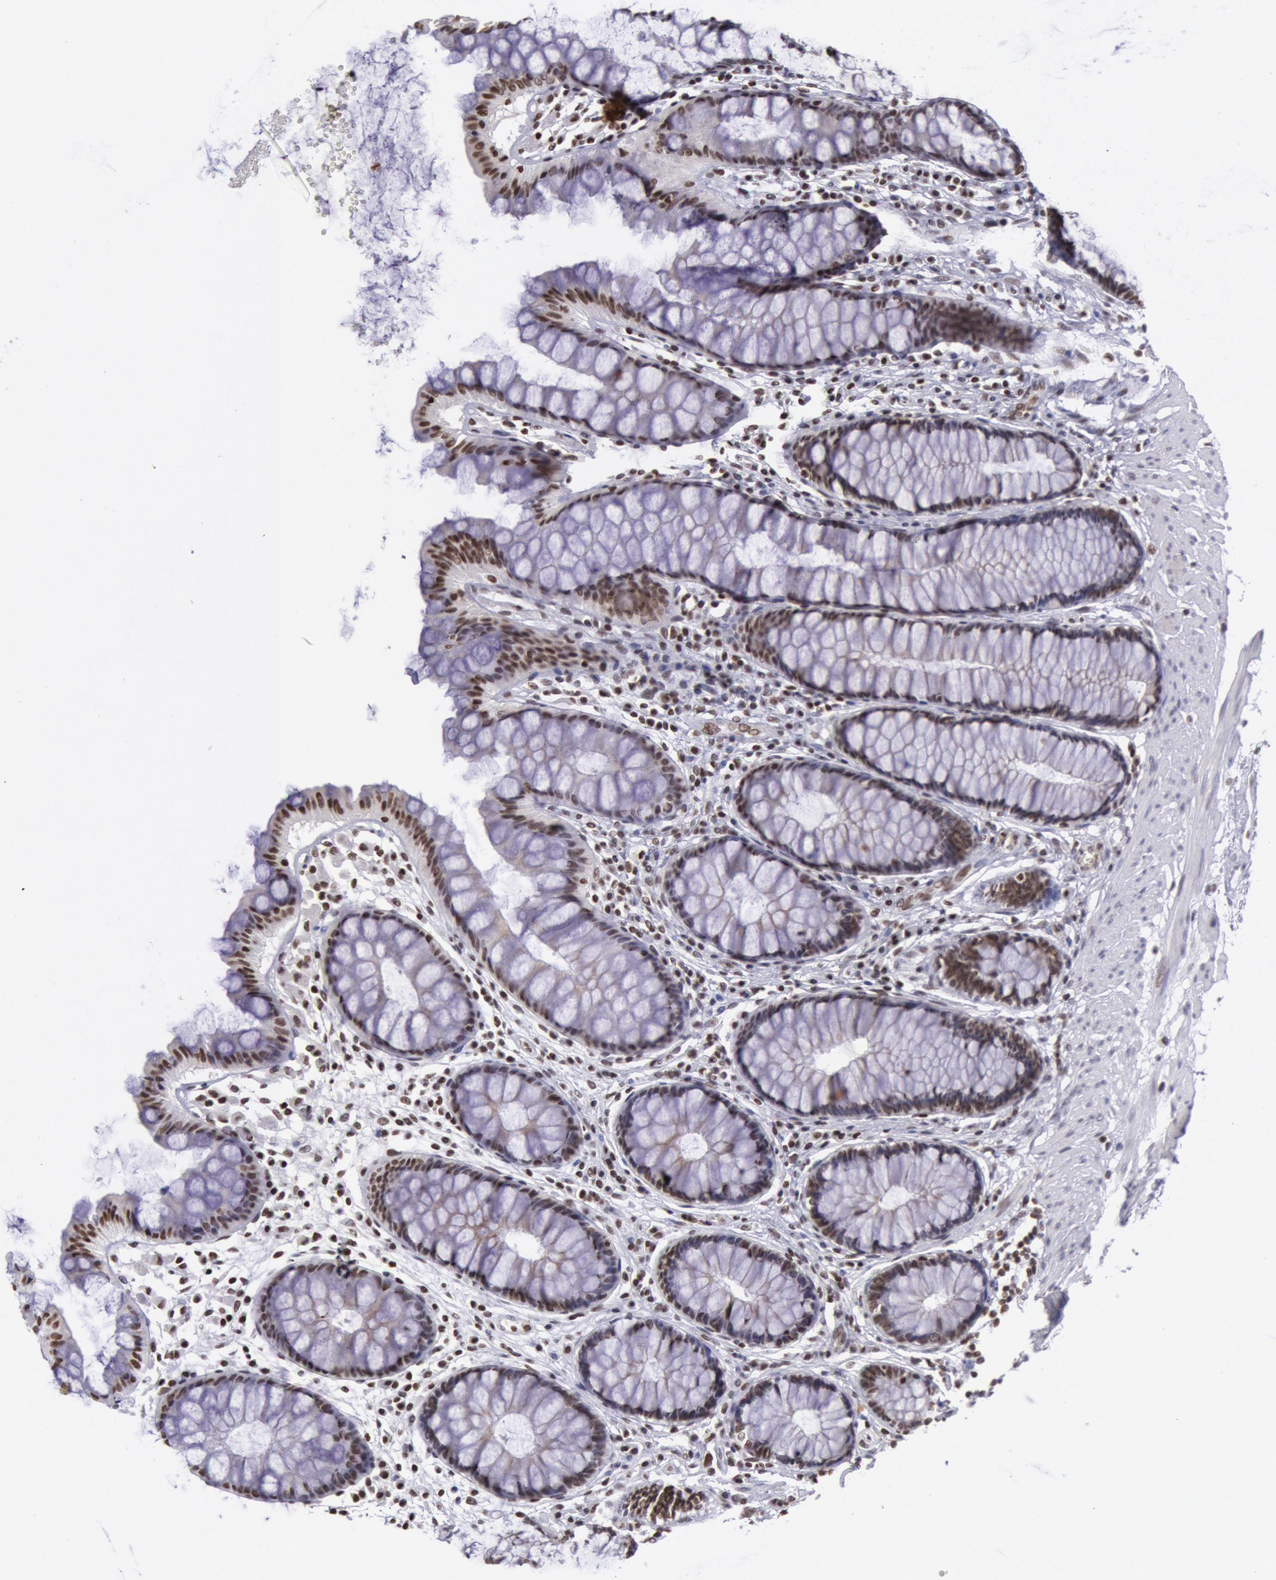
{"staining": {"intensity": "moderate", "quantity": ">75%", "location": "nuclear"}, "tissue": "rectum", "cell_type": "Glandular cells", "image_type": "normal", "snomed": [{"axis": "morphology", "description": "Normal tissue, NOS"}, {"axis": "topography", "description": "Rectum"}], "caption": "This photomicrograph reveals normal rectum stained with immunohistochemistry to label a protein in brown. The nuclear of glandular cells show moderate positivity for the protein. Nuclei are counter-stained blue.", "gene": "NKAP", "patient": {"sex": "male", "age": 77}}